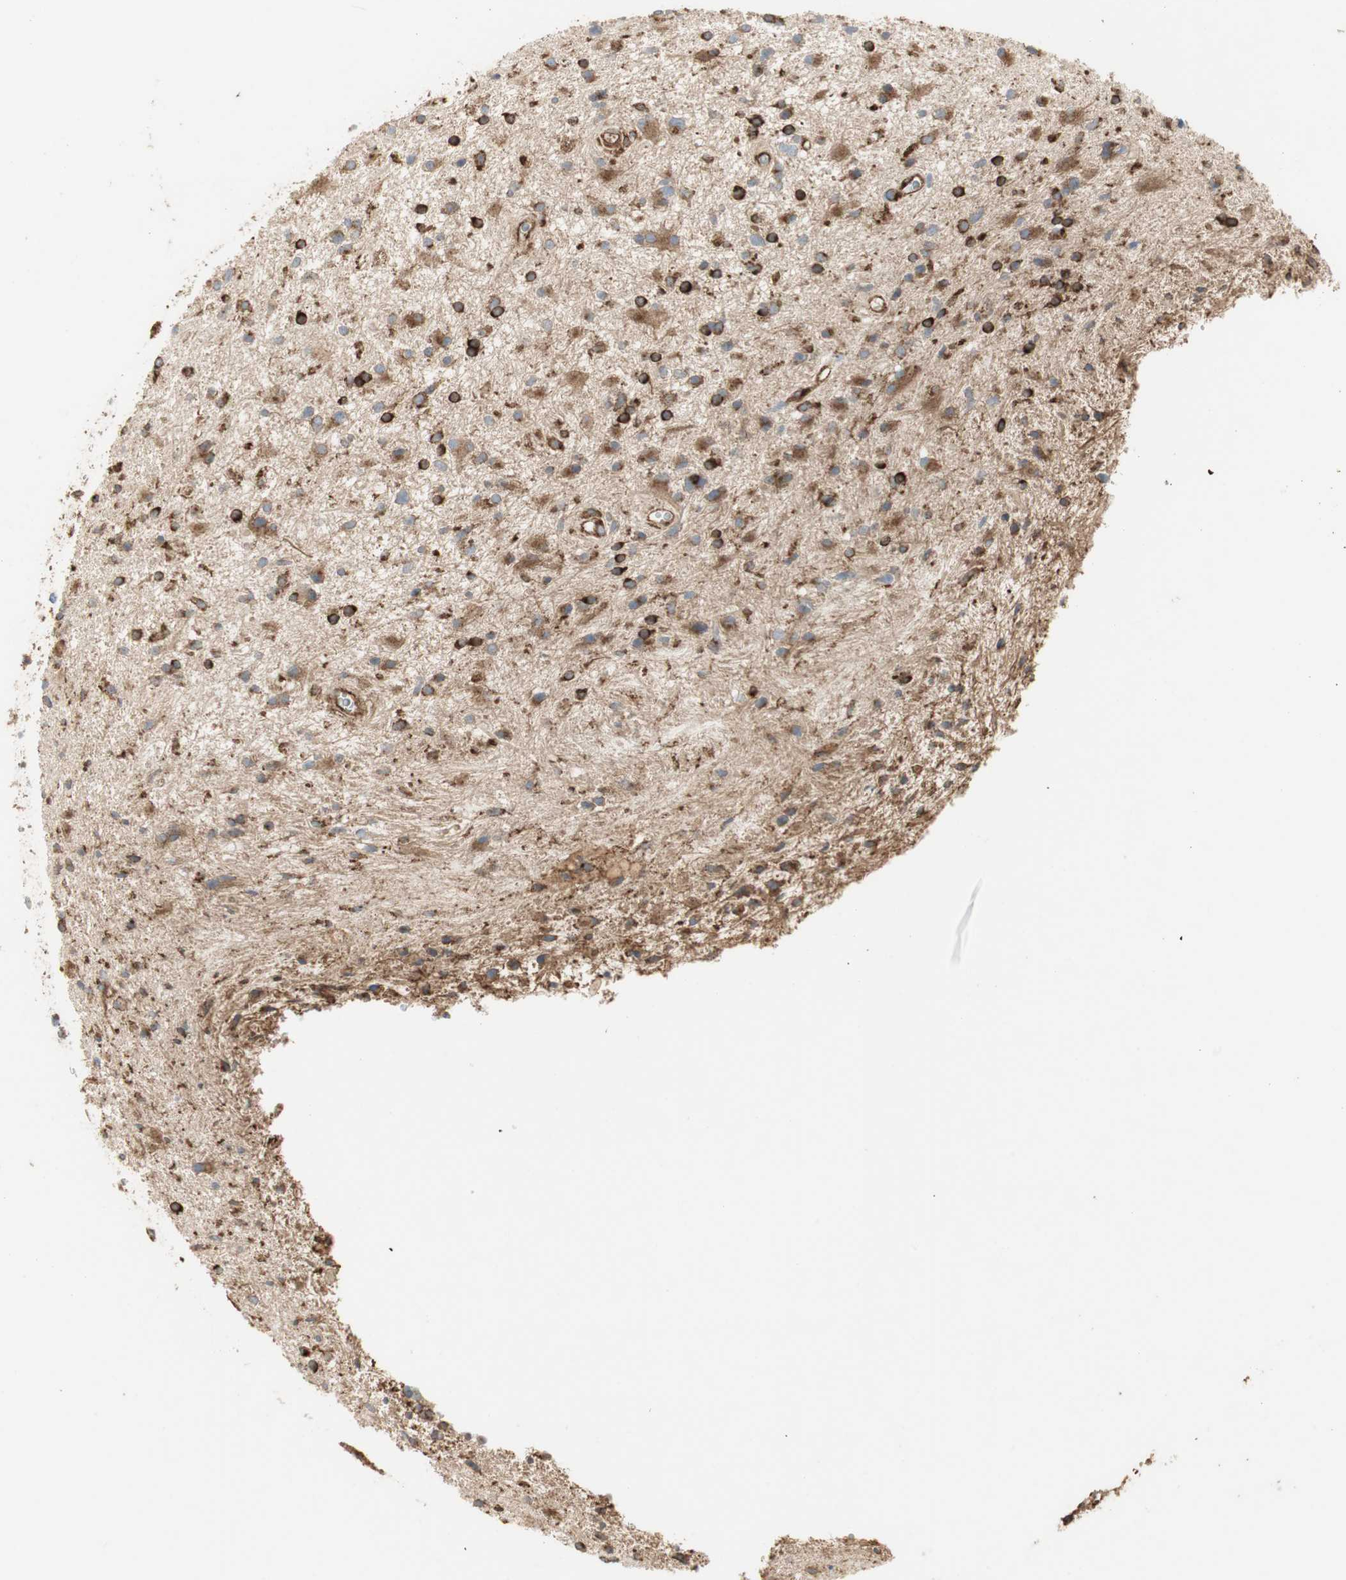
{"staining": {"intensity": "strong", "quantity": ">75%", "location": "cytoplasmic/membranous"}, "tissue": "glioma", "cell_type": "Tumor cells", "image_type": "cancer", "snomed": [{"axis": "morphology", "description": "Glioma, malignant, High grade"}, {"axis": "topography", "description": "Brain"}], "caption": "Human glioma stained for a protein (brown) shows strong cytoplasmic/membranous positive expression in approximately >75% of tumor cells.", "gene": "H6PD", "patient": {"sex": "male", "age": 33}}